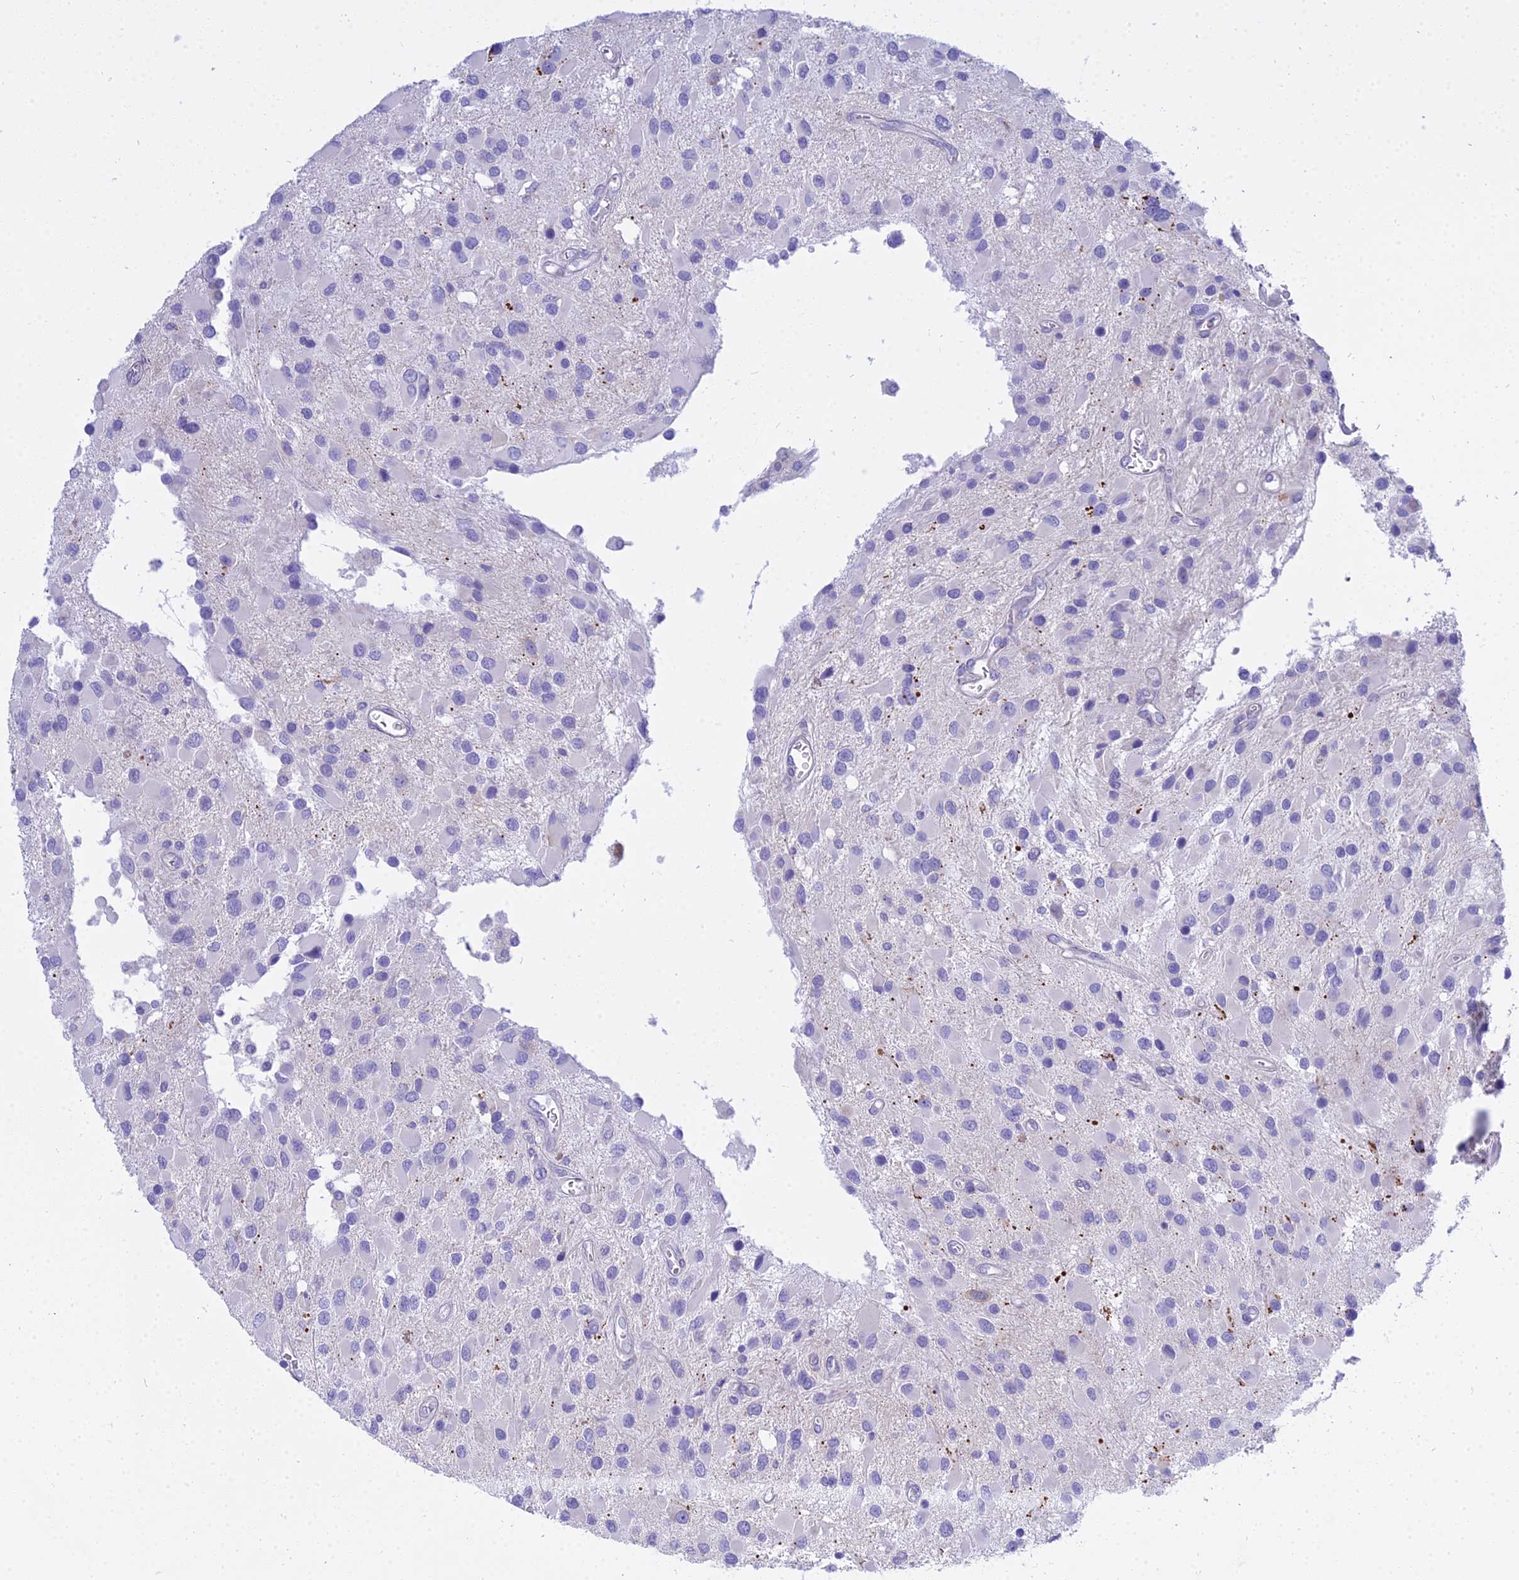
{"staining": {"intensity": "negative", "quantity": "none", "location": "none"}, "tissue": "glioma", "cell_type": "Tumor cells", "image_type": "cancer", "snomed": [{"axis": "morphology", "description": "Glioma, malignant, High grade"}, {"axis": "topography", "description": "Brain"}], "caption": "Photomicrograph shows no protein staining in tumor cells of high-grade glioma (malignant) tissue. (Stains: DAB IHC with hematoxylin counter stain, Microscopy: brightfield microscopy at high magnification).", "gene": "SMIM24", "patient": {"sex": "male", "age": 53}}